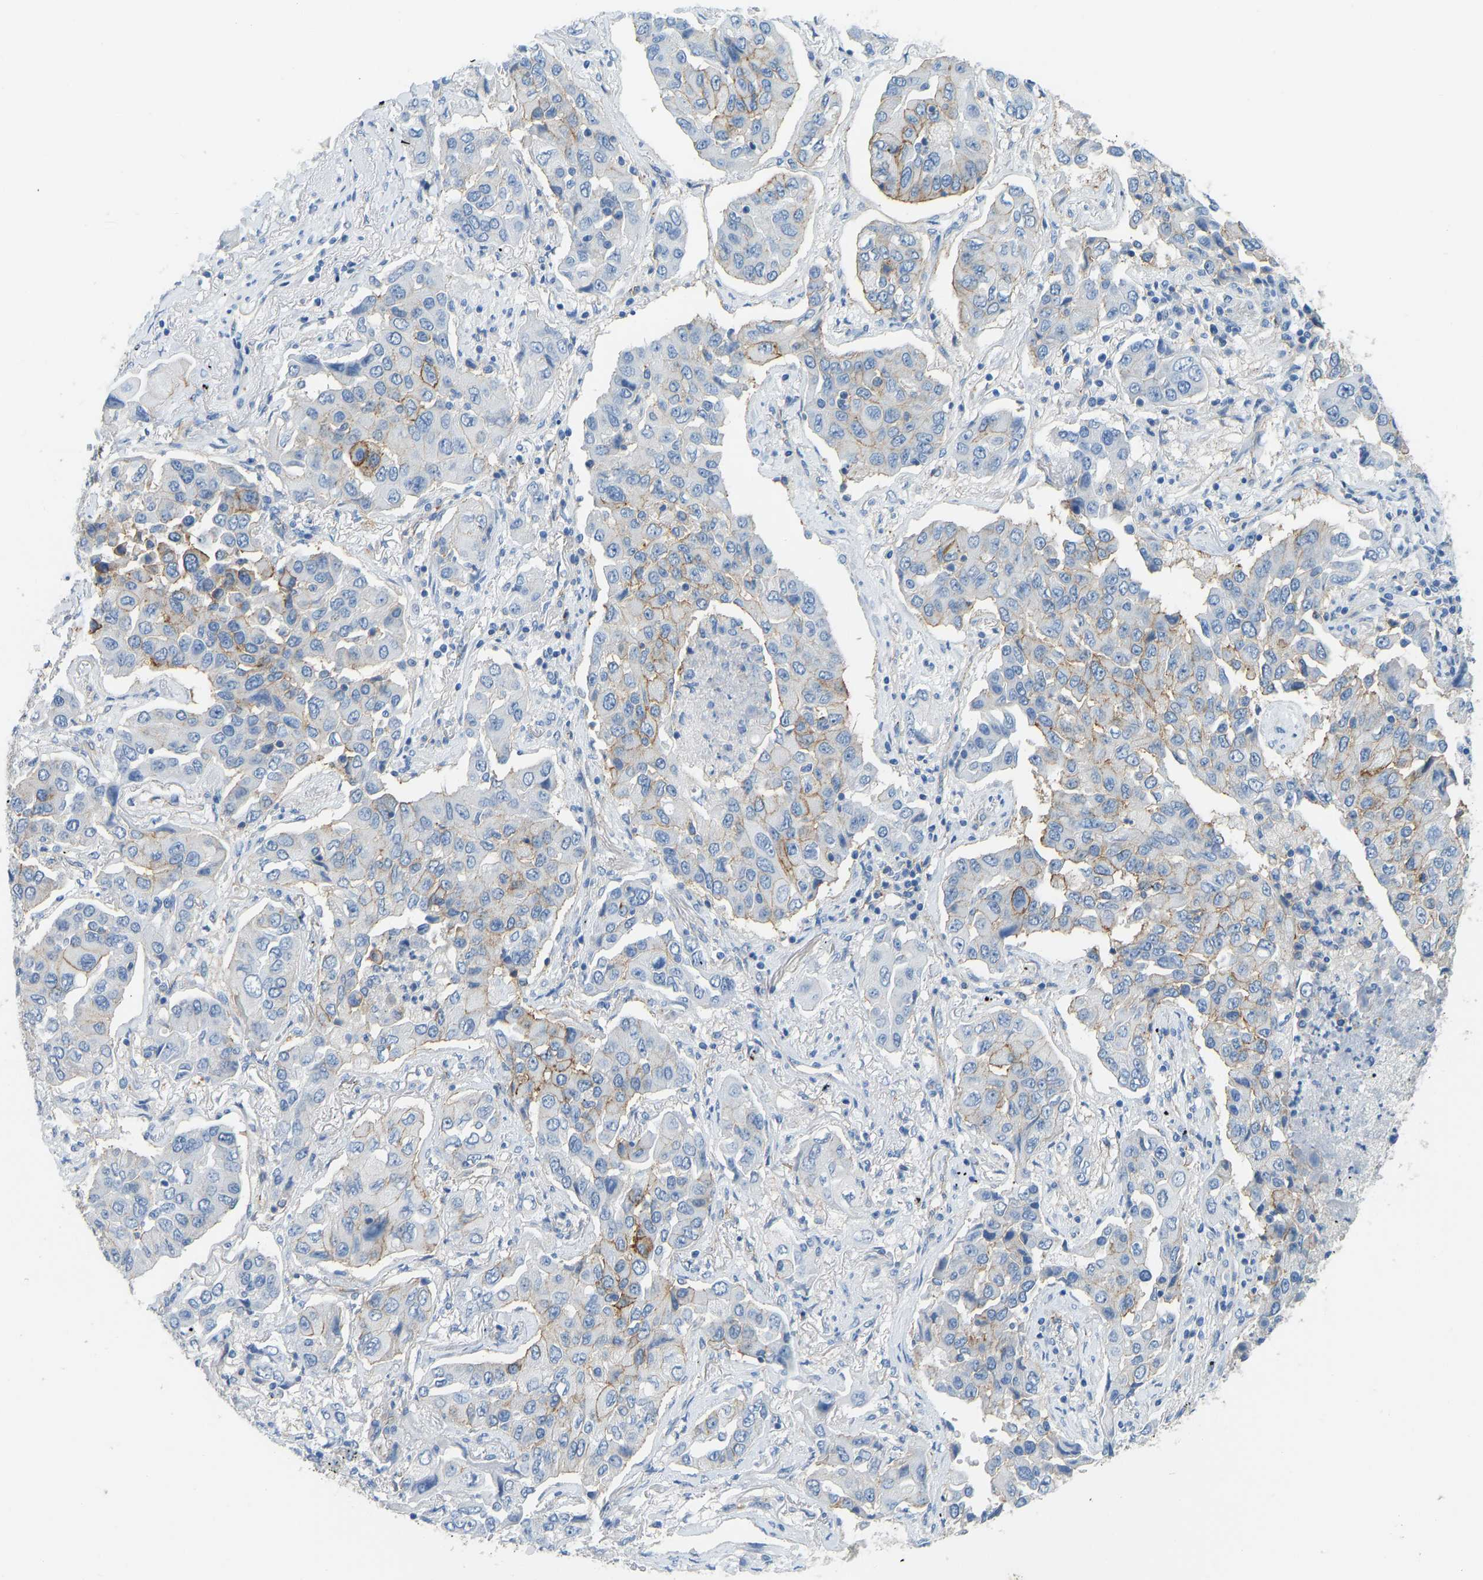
{"staining": {"intensity": "moderate", "quantity": "<25%", "location": "cytoplasmic/membranous"}, "tissue": "lung cancer", "cell_type": "Tumor cells", "image_type": "cancer", "snomed": [{"axis": "morphology", "description": "Adenocarcinoma, NOS"}, {"axis": "topography", "description": "Lung"}], "caption": "A photomicrograph of adenocarcinoma (lung) stained for a protein shows moderate cytoplasmic/membranous brown staining in tumor cells. The protein of interest is stained brown, and the nuclei are stained in blue (DAB IHC with brightfield microscopy, high magnification).", "gene": "ATP1A1", "patient": {"sex": "female", "age": 65}}